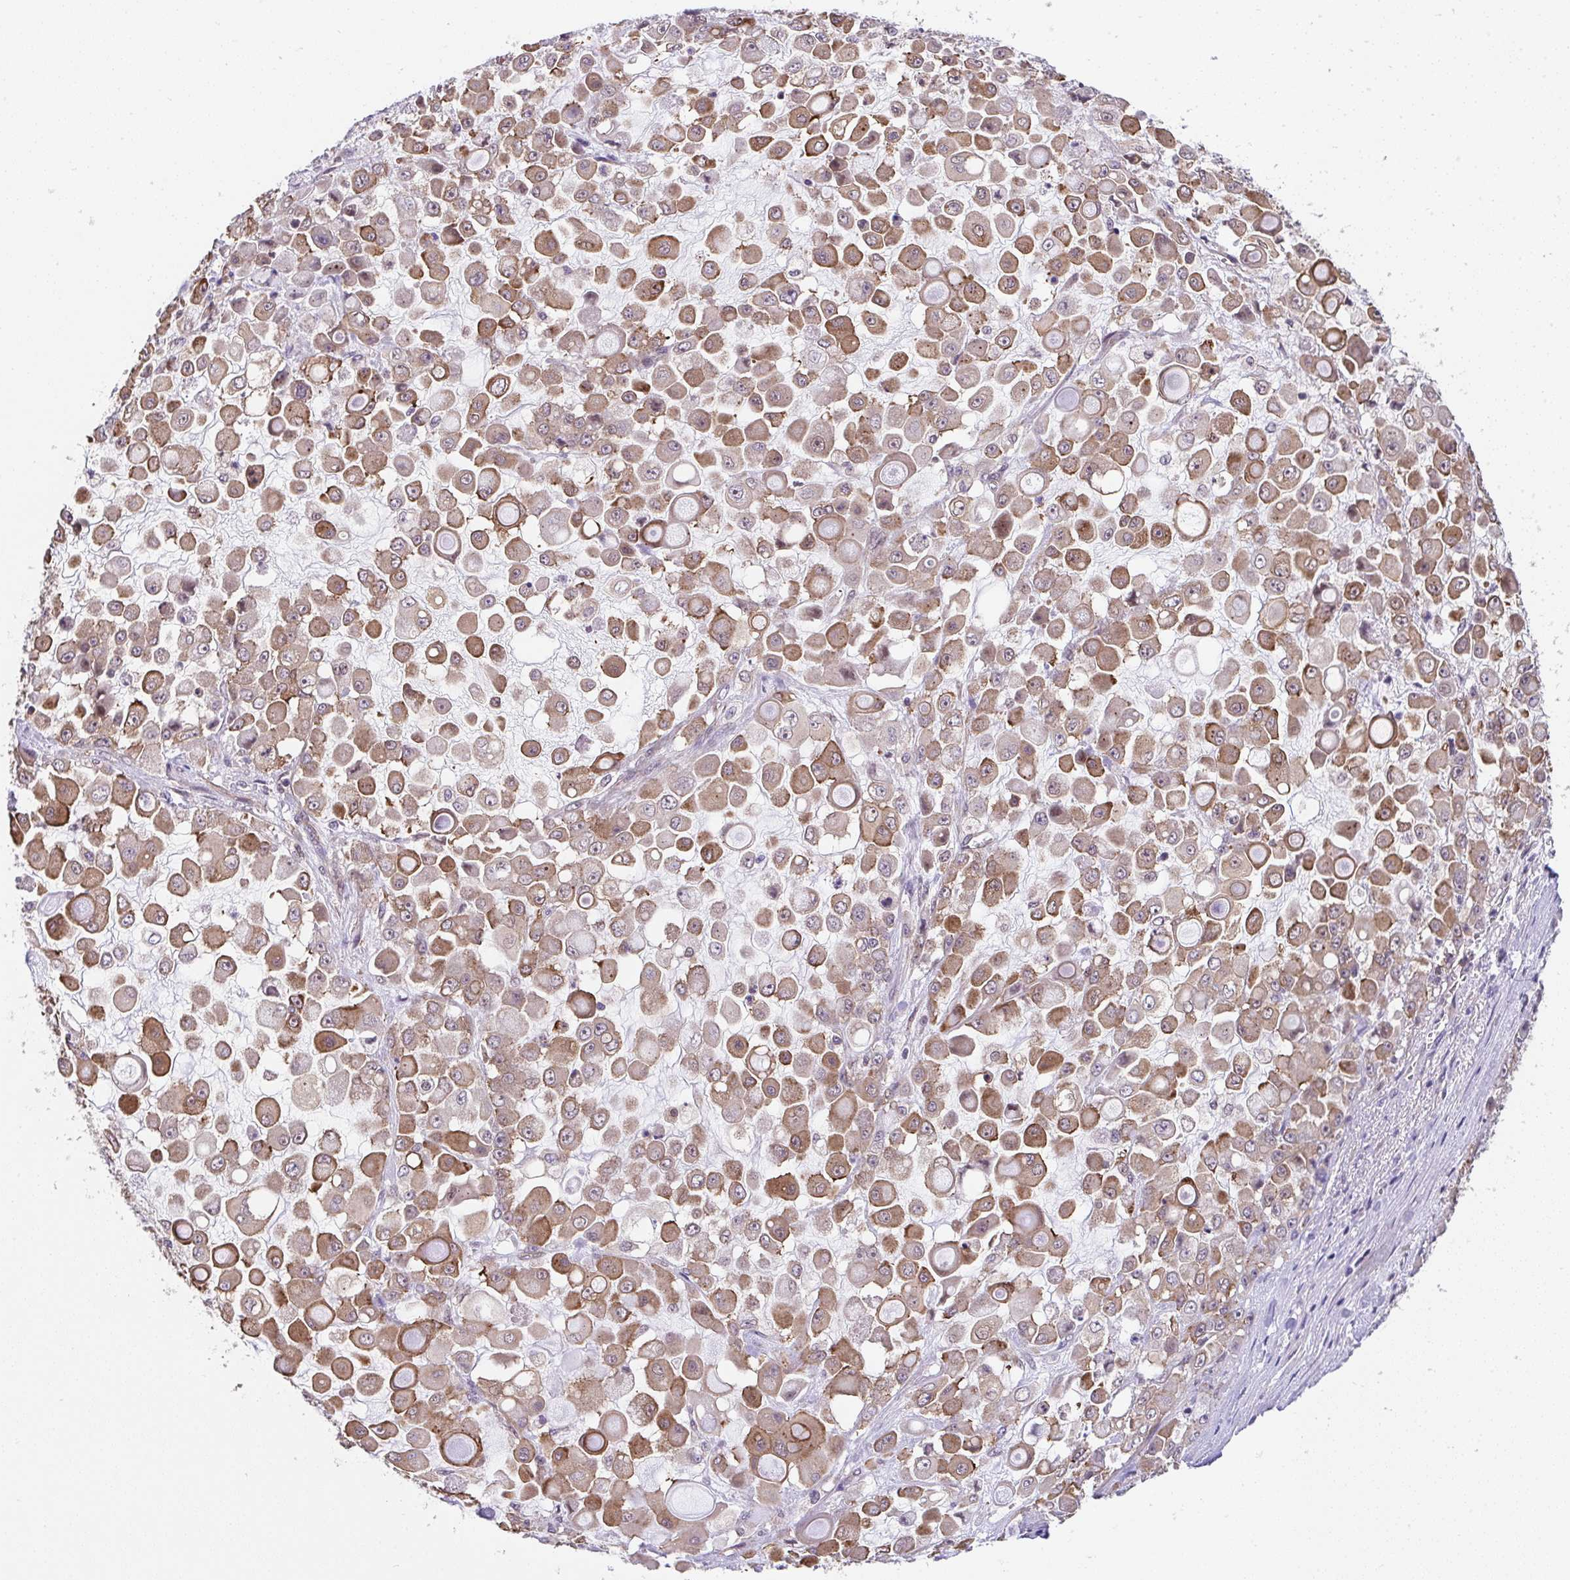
{"staining": {"intensity": "moderate", "quantity": ">75%", "location": "cytoplasmic/membranous"}, "tissue": "stomach cancer", "cell_type": "Tumor cells", "image_type": "cancer", "snomed": [{"axis": "morphology", "description": "Adenocarcinoma, NOS"}, {"axis": "topography", "description": "Stomach"}], "caption": "Stomach adenocarcinoma stained with a brown dye demonstrates moderate cytoplasmic/membranous positive positivity in about >75% of tumor cells.", "gene": "ZNF696", "patient": {"sex": "female", "age": 76}}